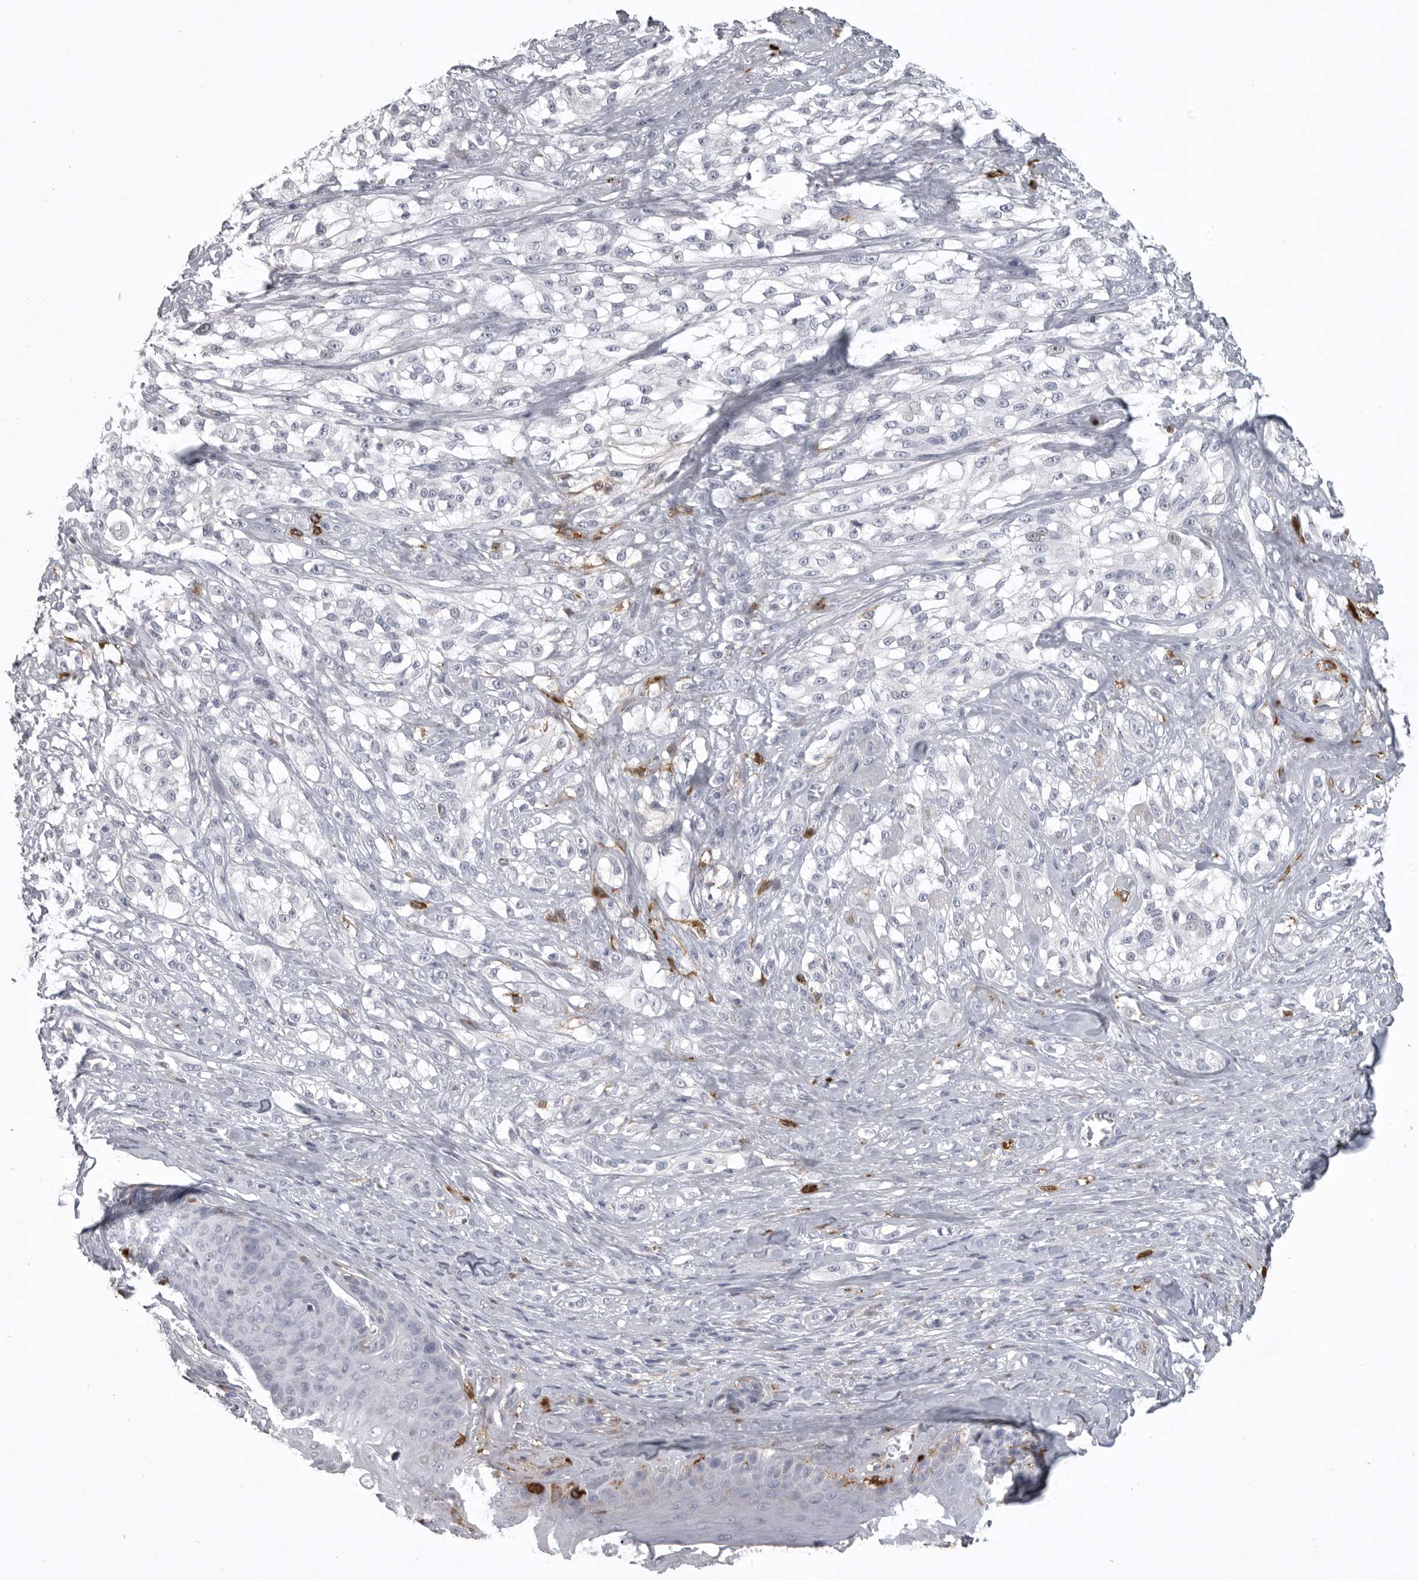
{"staining": {"intensity": "negative", "quantity": "none", "location": "none"}, "tissue": "melanoma", "cell_type": "Tumor cells", "image_type": "cancer", "snomed": [{"axis": "morphology", "description": "Malignant melanoma, NOS"}, {"axis": "topography", "description": "Skin of head"}], "caption": "Immunohistochemistry (IHC) of human melanoma shows no positivity in tumor cells. (DAB immunohistochemistry (IHC), high magnification).", "gene": "SERPING1", "patient": {"sex": "male", "age": 83}}